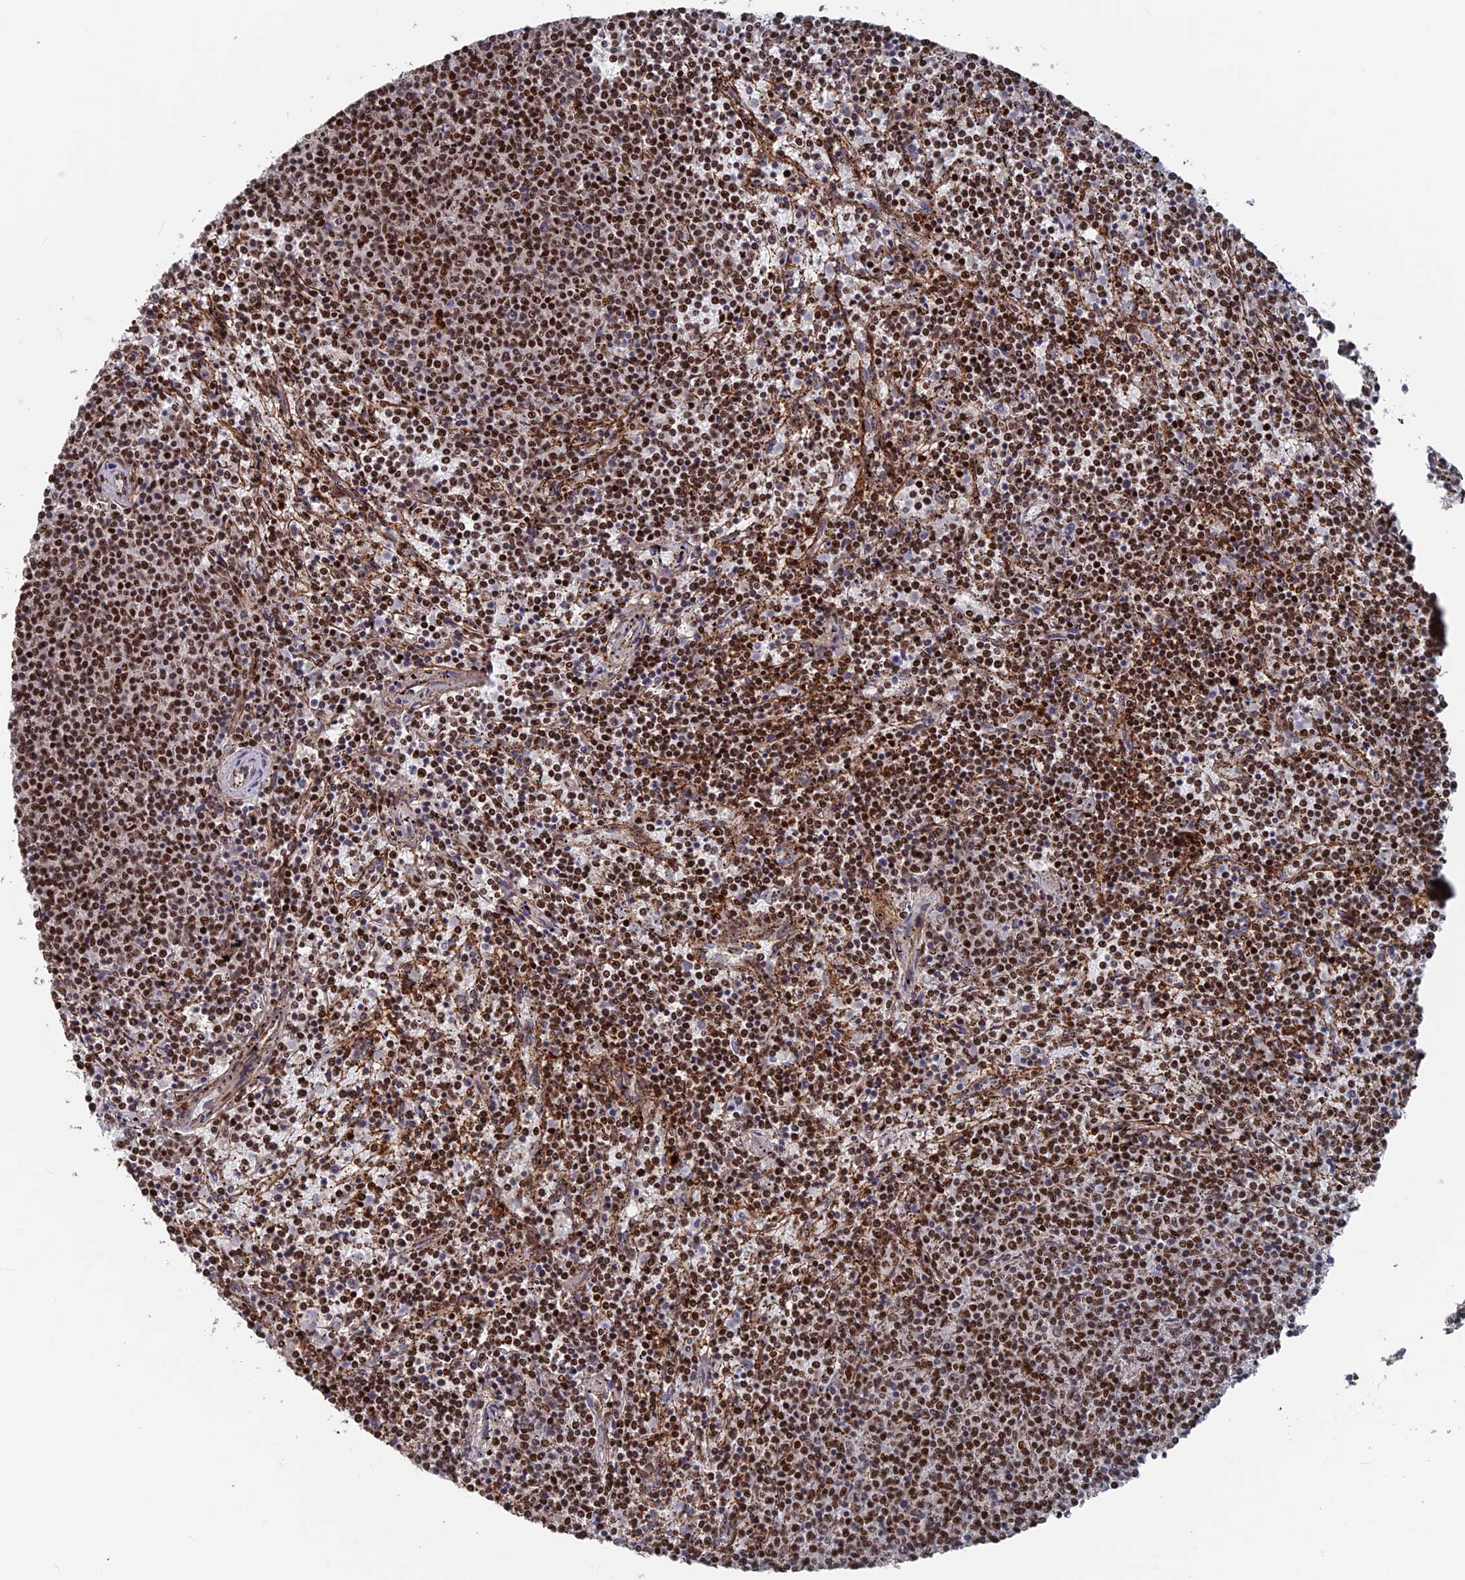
{"staining": {"intensity": "strong", "quantity": ">75%", "location": "nuclear"}, "tissue": "lymphoma", "cell_type": "Tumor cells", "image_type": "cancer", "snomed": [{"axis": "morphology", "description": "Malignant lymphoma, non-Hodgkin's type, Low grade"}, {"axis": "topography", "description": "Spleen"}], "caption": "A high amount of strong nuclear expression is seen in approximately >75% of tumor cells in malignant lymphoma, non-Hodgkin's type (low-grade) tissue. The protein is shown in brown color, while the nuclei are stained blue.", "gene": "SH3D21", "patient": {"sex": "female", "age": 50}}